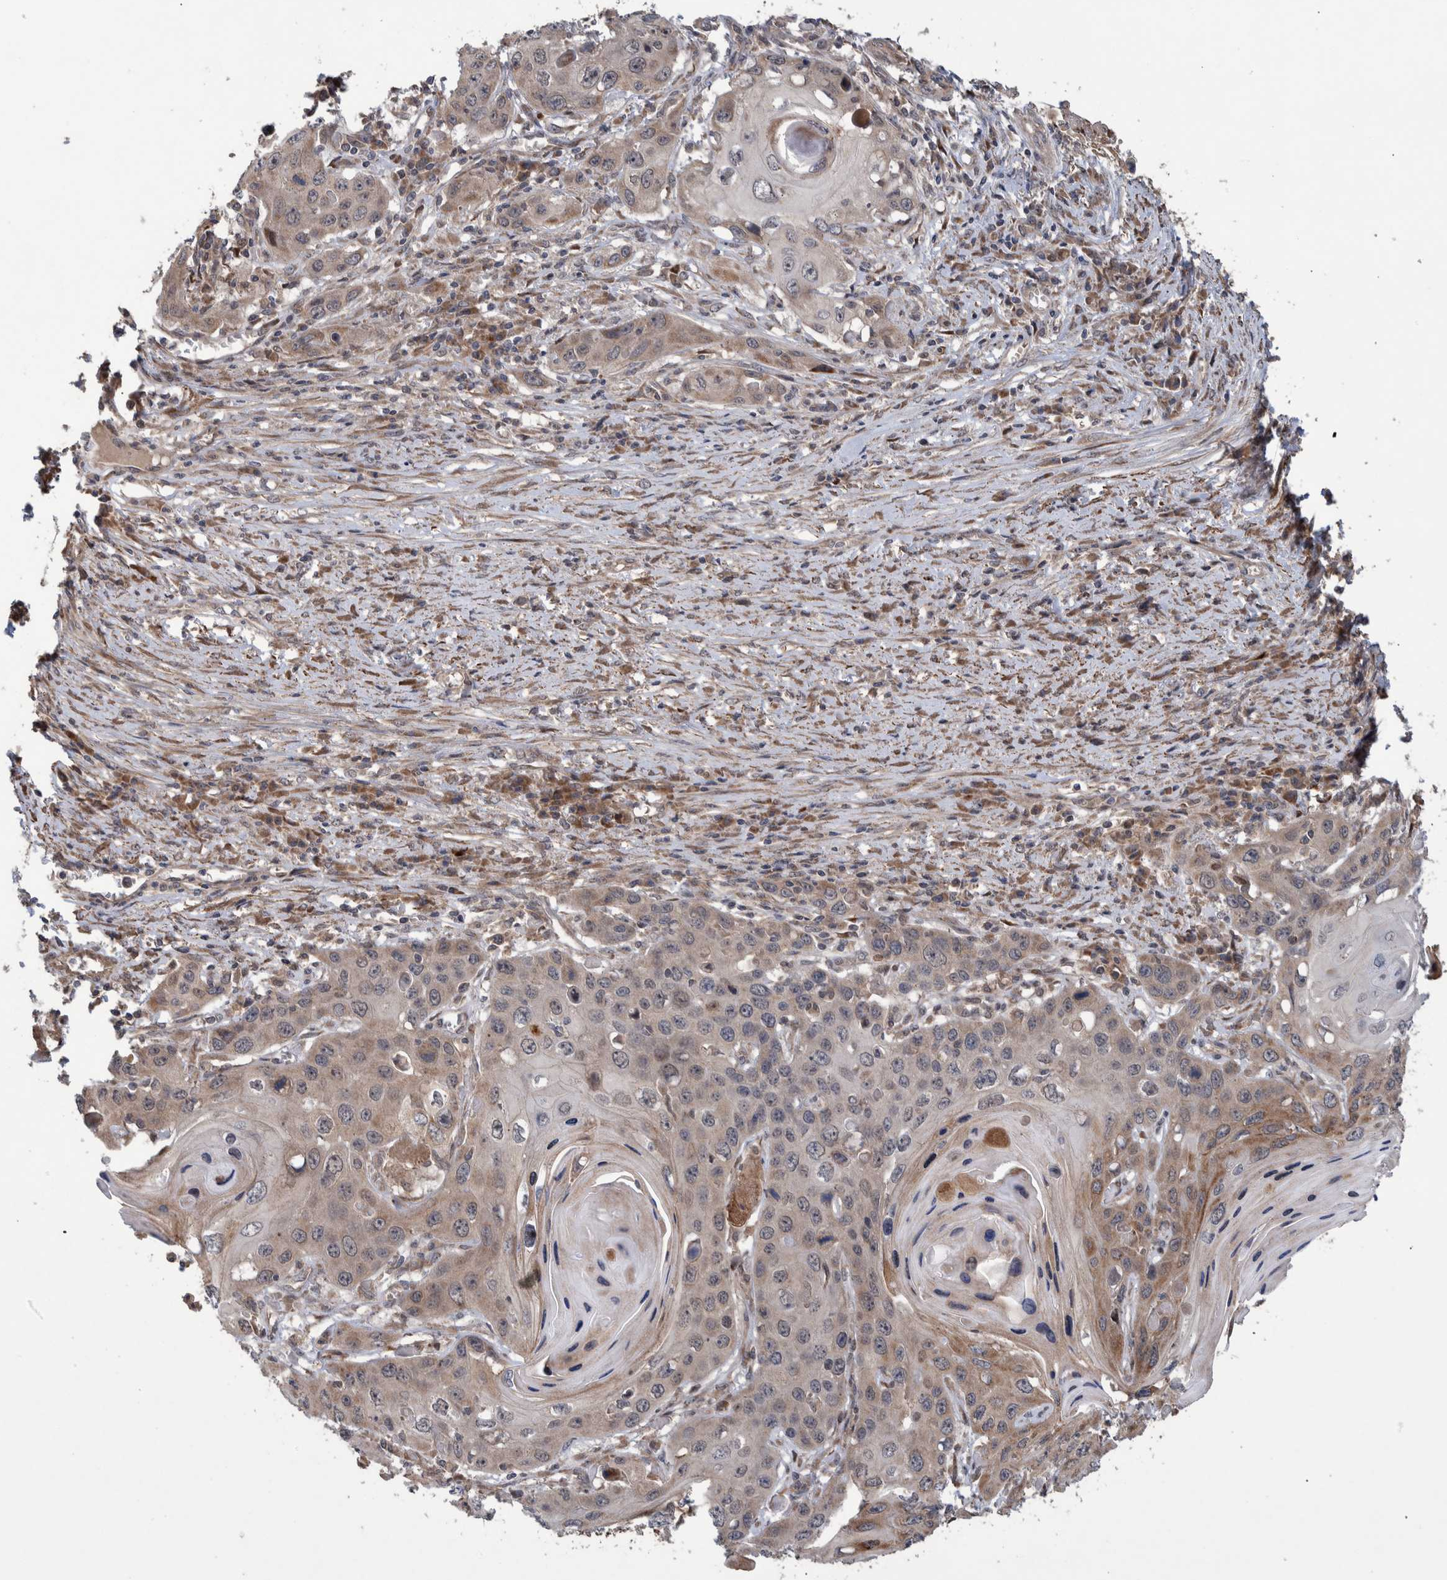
{"staining": {"intensity": "strong", "quantity": "<25%", "location": "cytoplasmic/membranous"}, "tissue": "skin cancer", "cell_type": "Tumor cells", "image_type": "cancer", "snomed": [{"axis": "morphology", "description": "Squamous cell carcinoma, NOS"}, {"axis": "topography", "description": "Skin"}], "caption": "Immunohistochemistry (IHC) (DAB) staining of human squamous cell carcinoma (skin) displays strong cytoplasmic/membranous protein positivity in approximately <25% of tumor cells.", "gene": "B3GNTL1", "patient": {"sex": "male", "age": 55}}